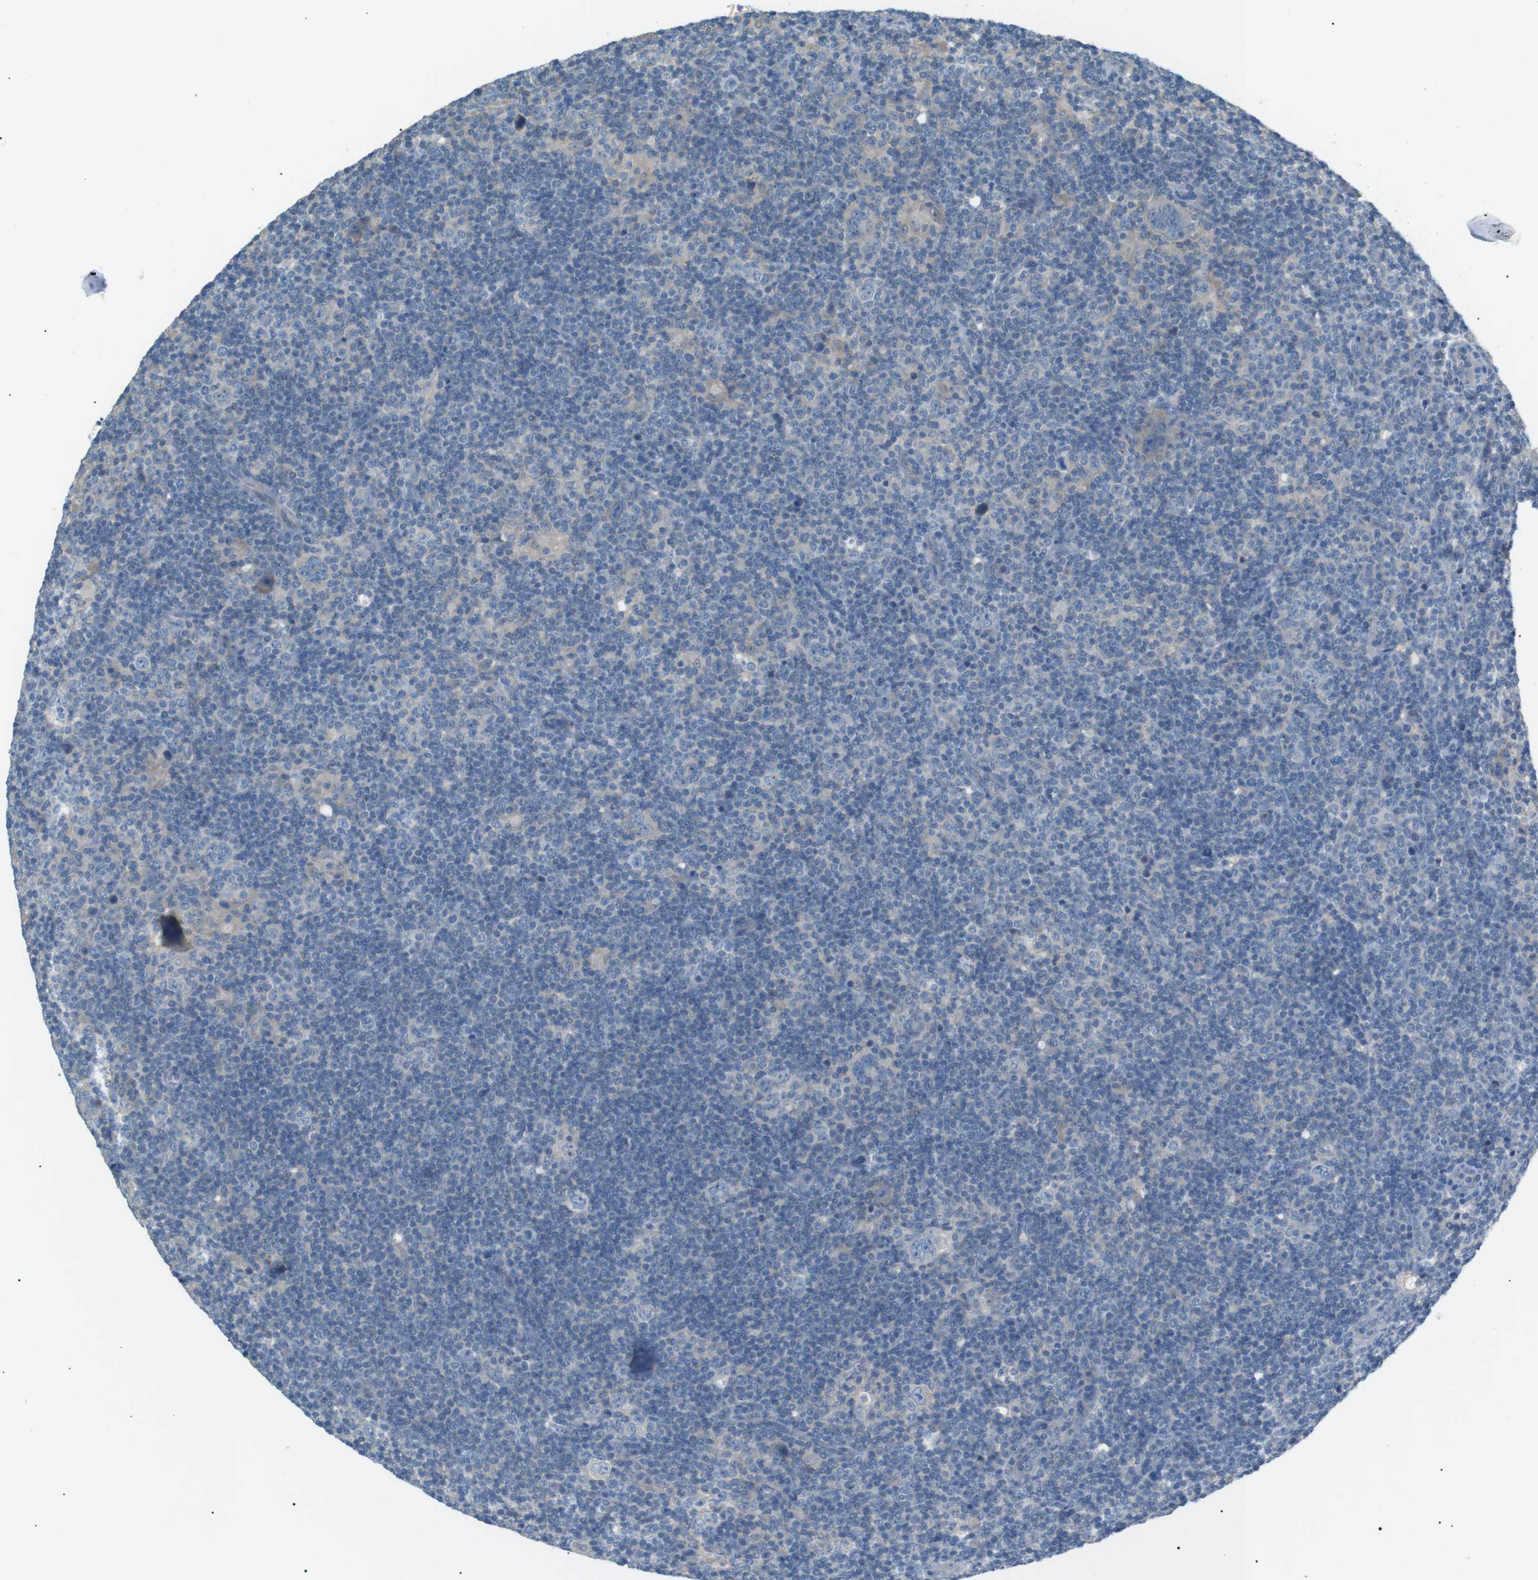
{"staining": {"intensity": "weak", "quantity": "<25%", "location": "cytoplasmic/membranous"}, "tissue": "lymphoma", "cell_type": "Tumor cells", "image_type": "cancer", "snomed": [{"axis": "morphology", "description": "Hodgkin's disease, NOS"}, {"axis": "topography", "description": "Lymph node"}], "caption": "A micrograph of lymphoma stained for a protein demonstrates no brown staining in tumor cells. (Stains: DAB IHC with hematoxylin counter stain, Microscopy: brightfield microscopy at high magnification).", "gene": "CDH26", "patient": {"sex": "female", "age": 57}}